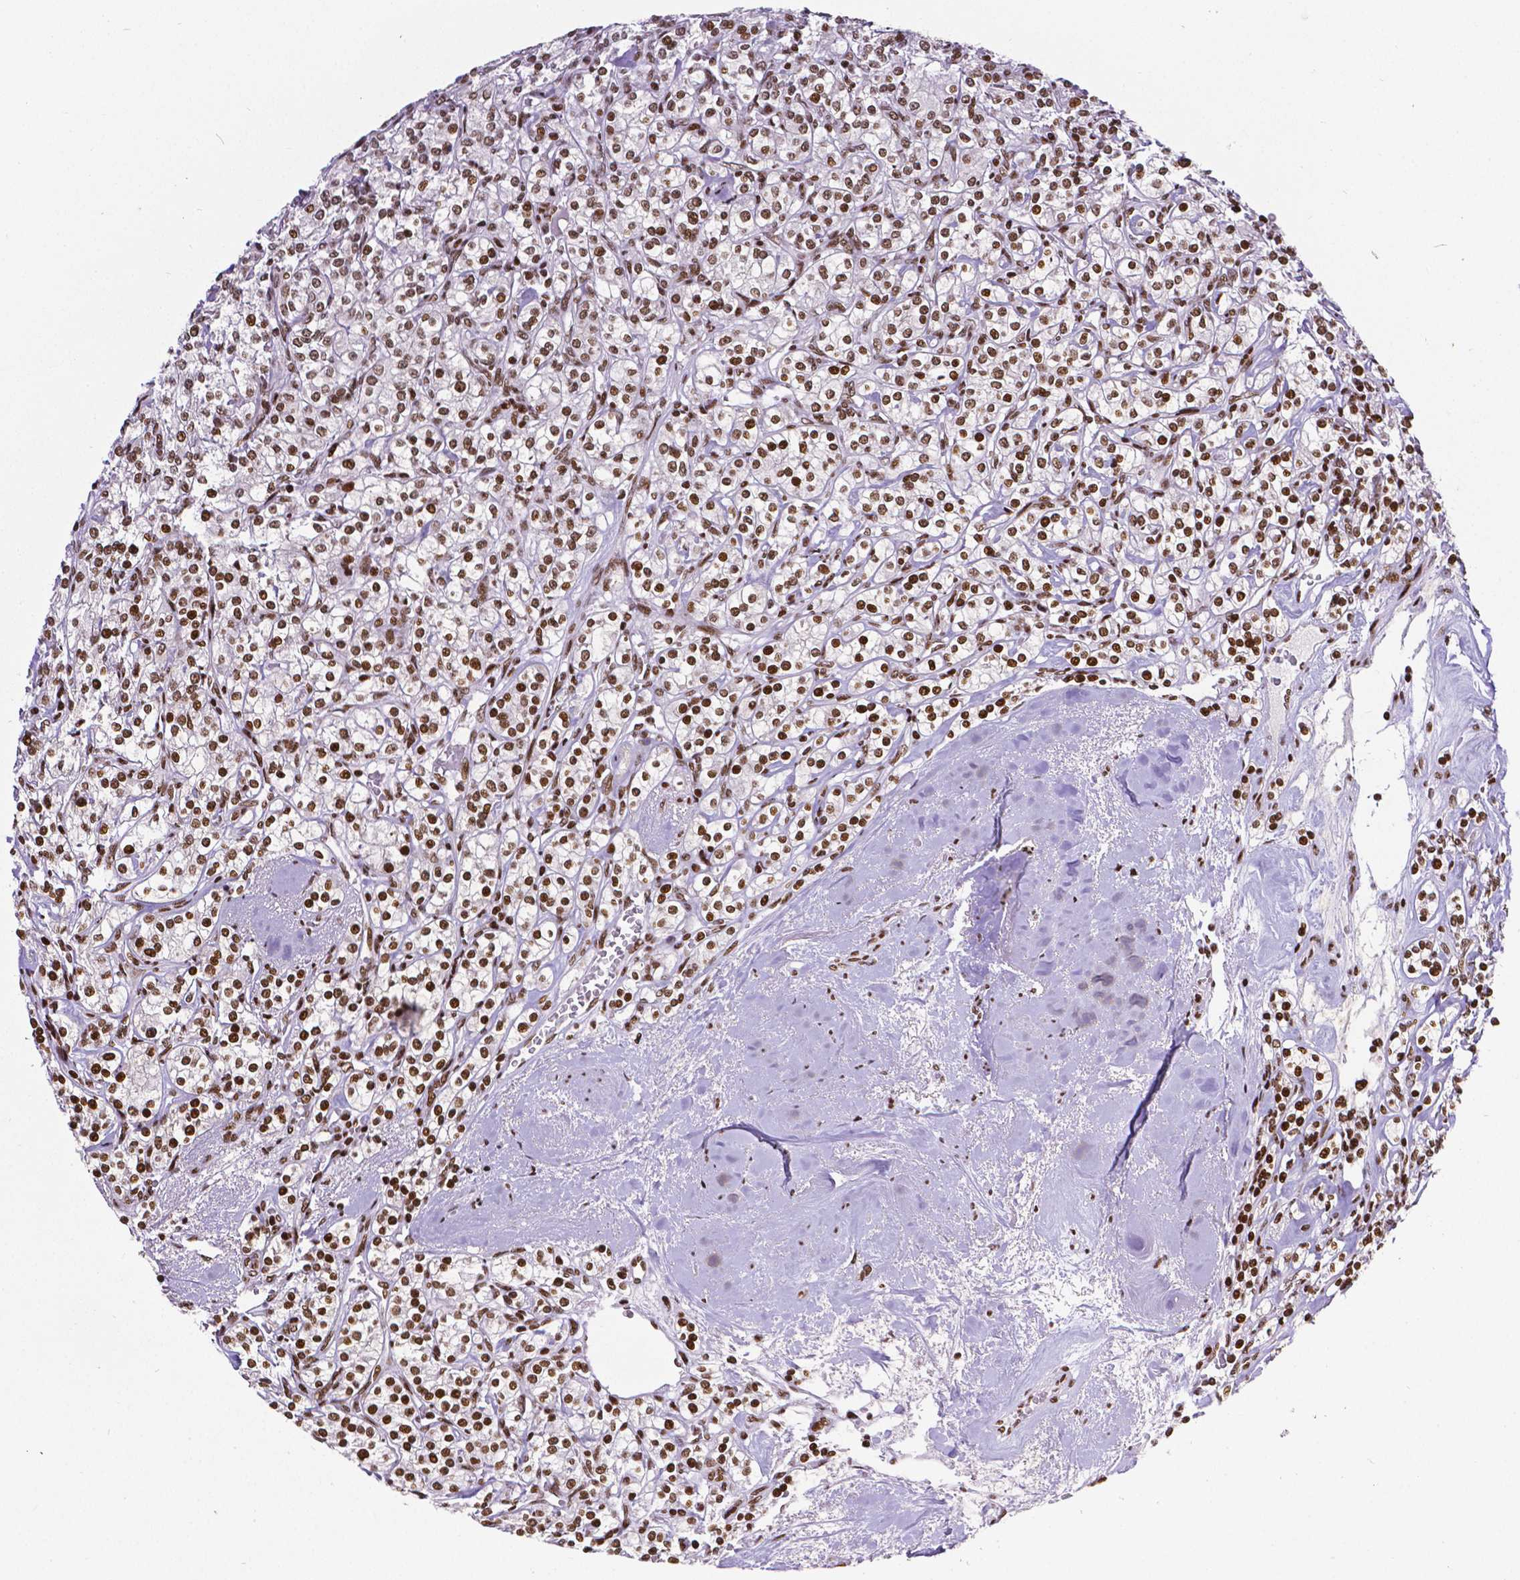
{"staining": {"intensity": "strong", "quantity": ">75%", "location": "nuclear"}, "tissue": "renal cancer", "cell_type": "Tumor cells", "image_type": "cancer", "snomed": [{"axis": "morphology", "description": "Adenocarcinoma, NOS"}, {"axis": "topography", "description": "Kidney"}], "caption": "A photomicrograph showing strong nuclear positivity in approximately >75% of tumor cells in renal cancer (adenocarcinoma), as visualized by brown immunohistochemical staining.", "gene": "CTCF", "patient": {"sex": "male", "age": 77}}